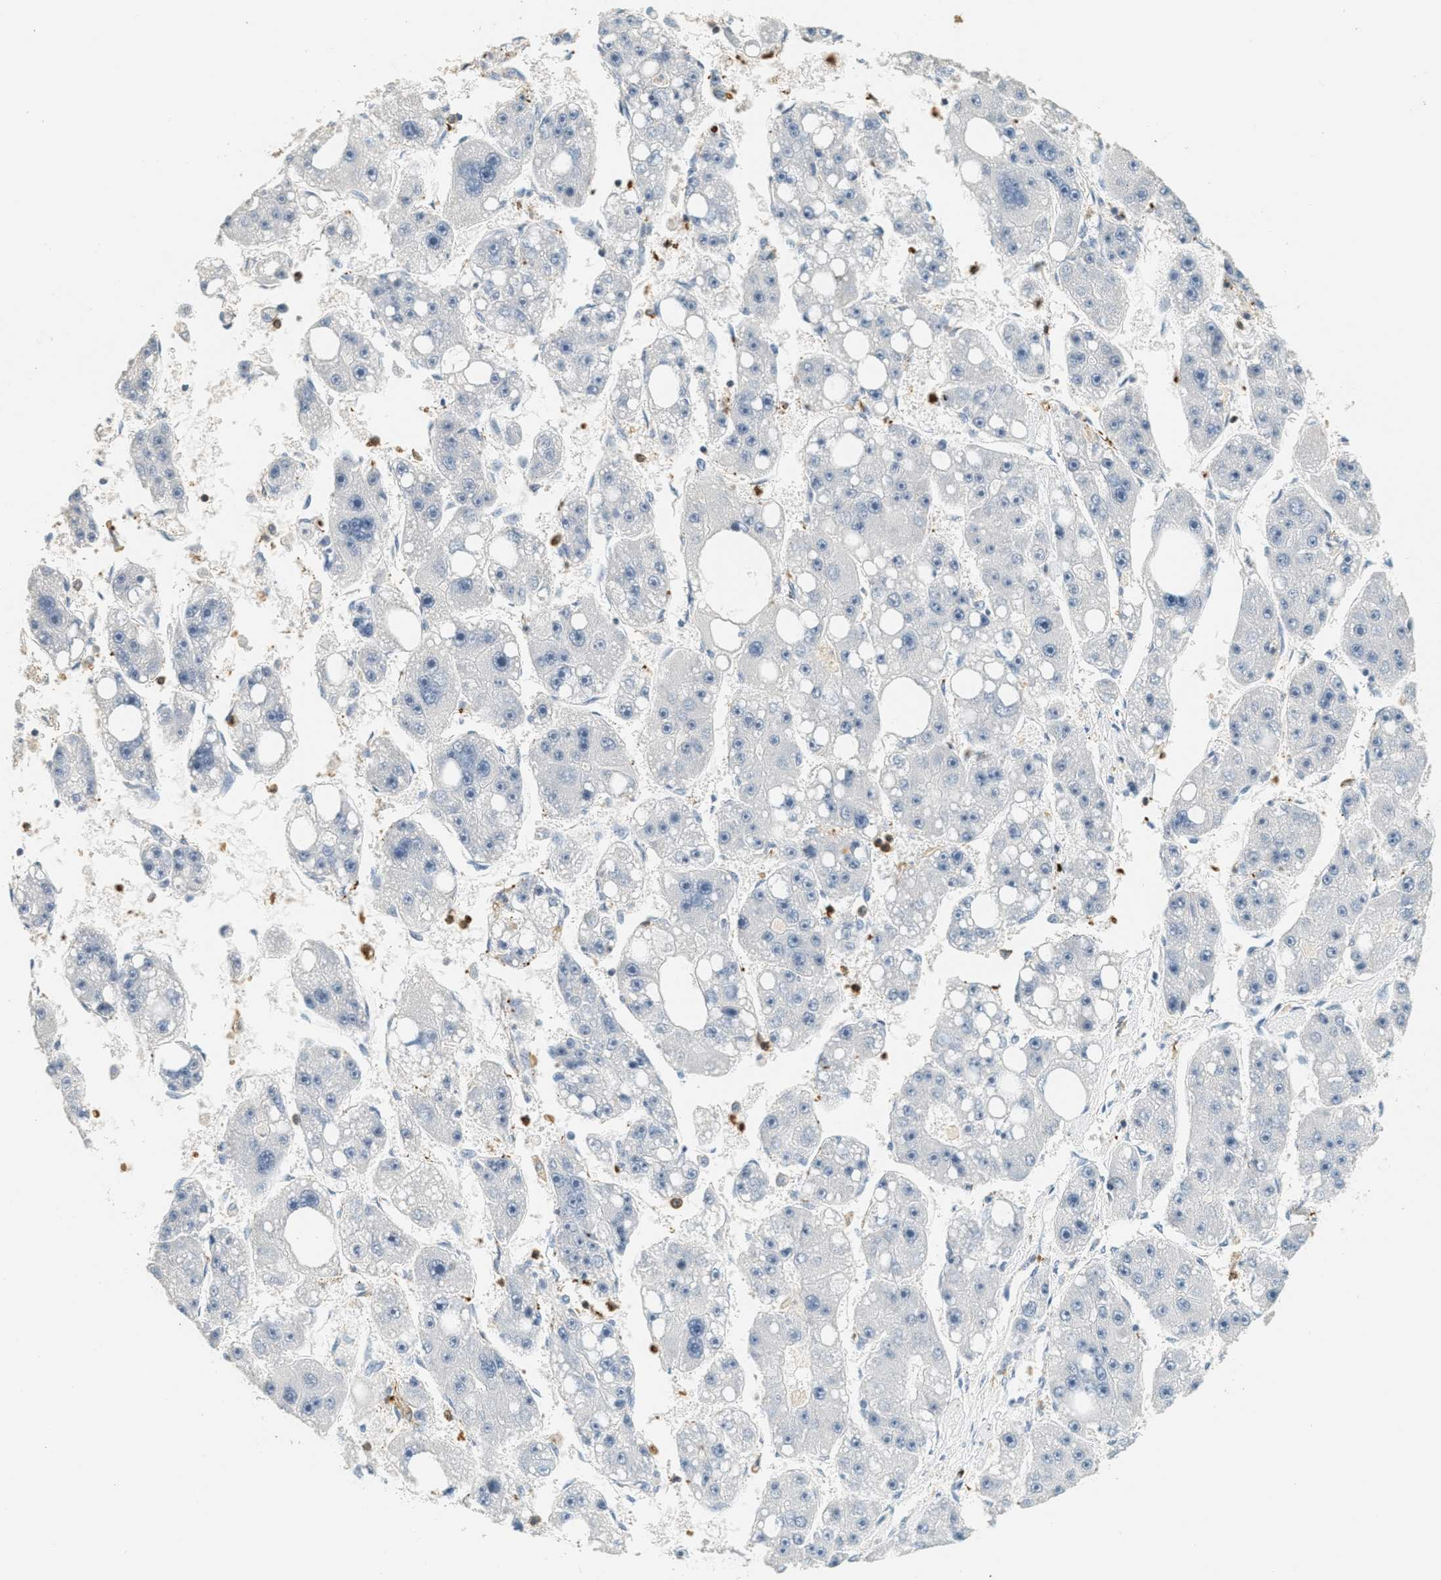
{"staining": {"intensity": "negative", "quantity": "none", "location": "none"}, "tissue": "liver cancer", "cell_type": "Tumor cells", "image_type": "cancer", "snomed": [{"axis": "morphology", "description": "Carcinoma, Hepatocellular, NOS"}, {"axis": "topography", "description": "Liver"}], "caption": "Tumor cells show no significant positivity in liver cancer.", "gene": "LSP1", "patient": {"sex": "female", "age": 61}}